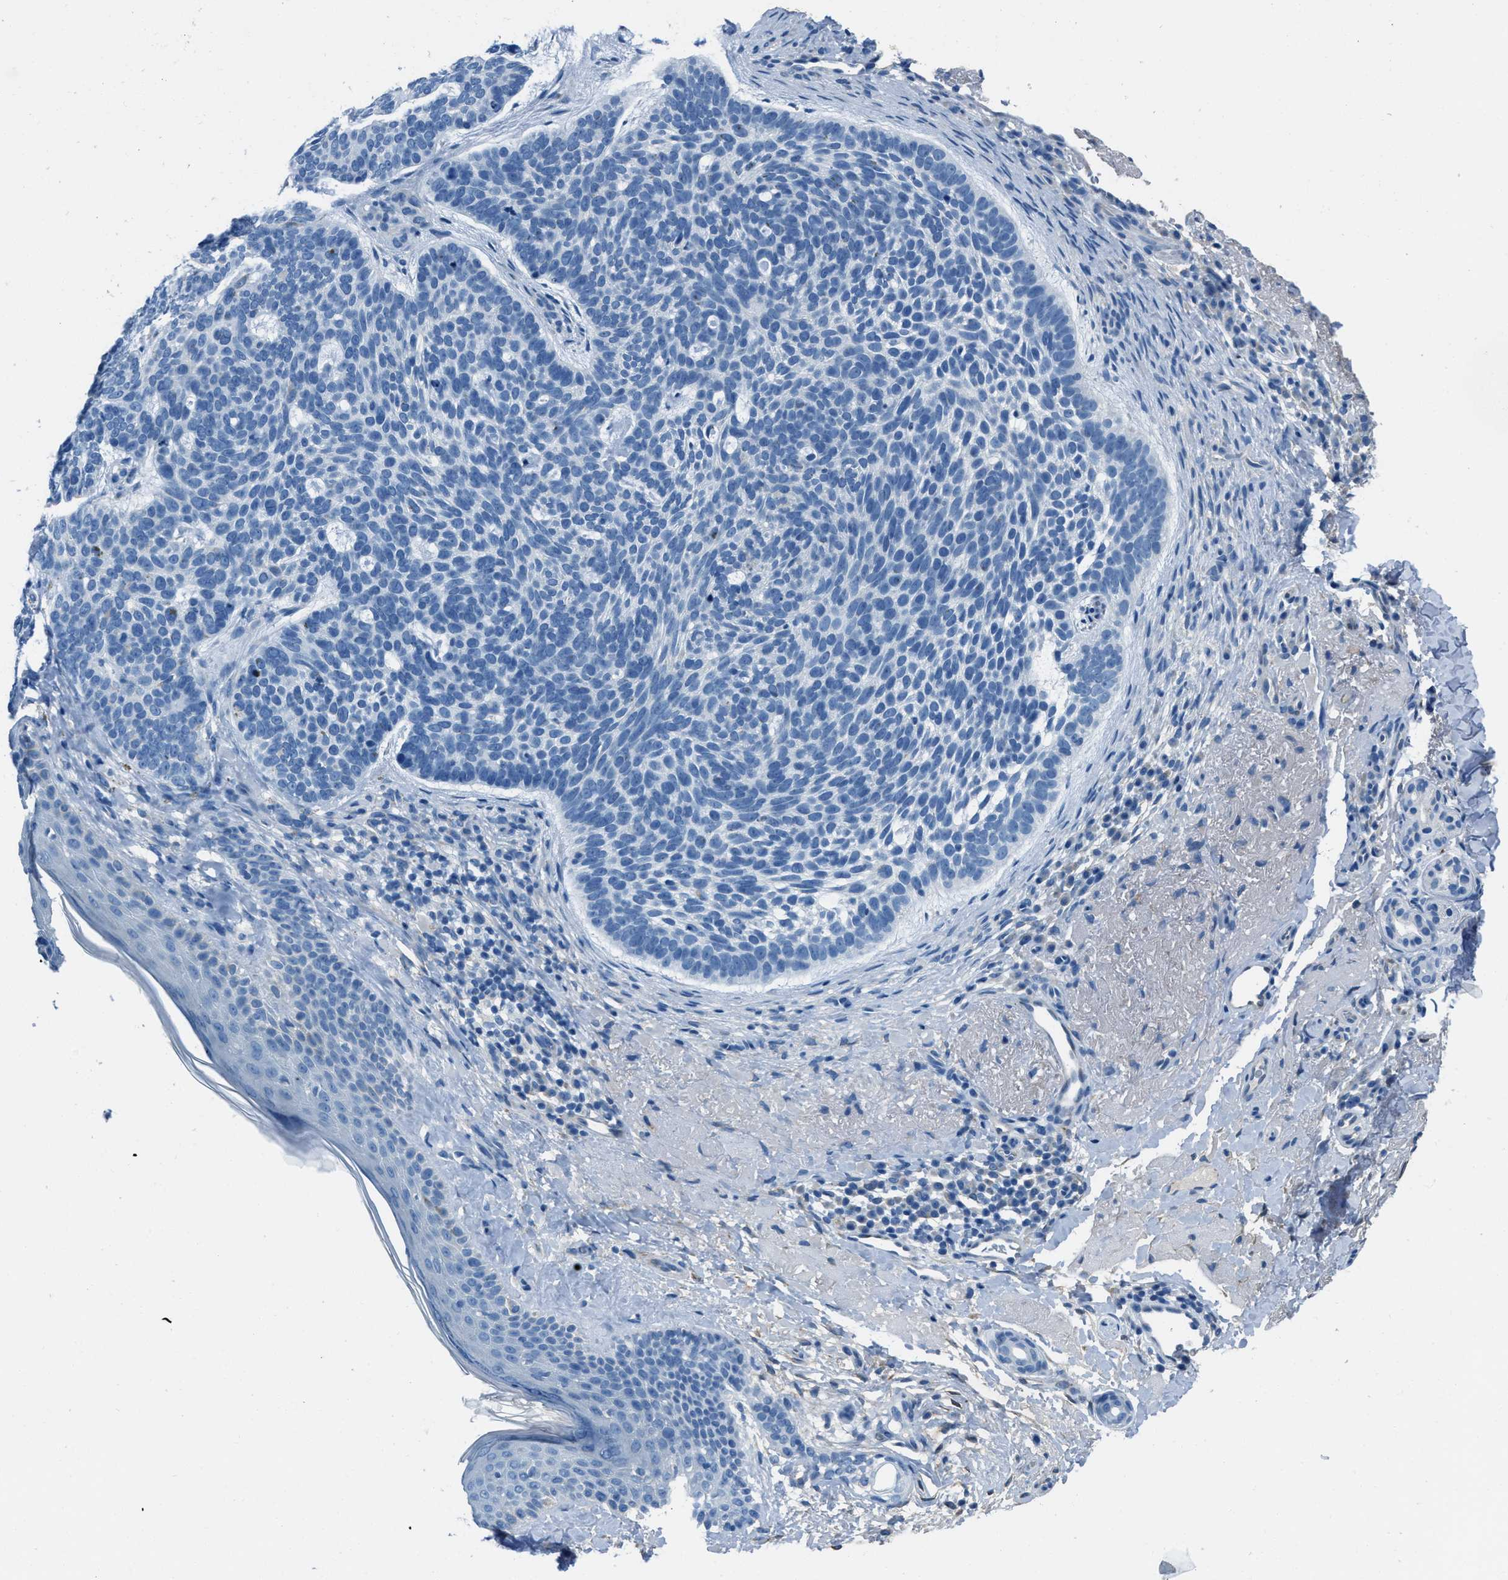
{"staining": {"intensity": "negative", "quantity": "none", "location": "none"}, "tissue": "skin cancer", "cell_type": "Tumor cells", "image_type": "cancer", "snomed": [{"axis": "morphology", "description": "Basal cell carcinoma"}, {"axis": "topography", "description": "Skin"}, {"axis": "topography", "description": "Skin of head"}], "caption": "Skin cancer (basal cell carcinoma) was stained to show a protein in brown. There is no significant positivity in tumor cells.", "gene": "AMACR", "patient": {"sex": "female", "age": 85}}